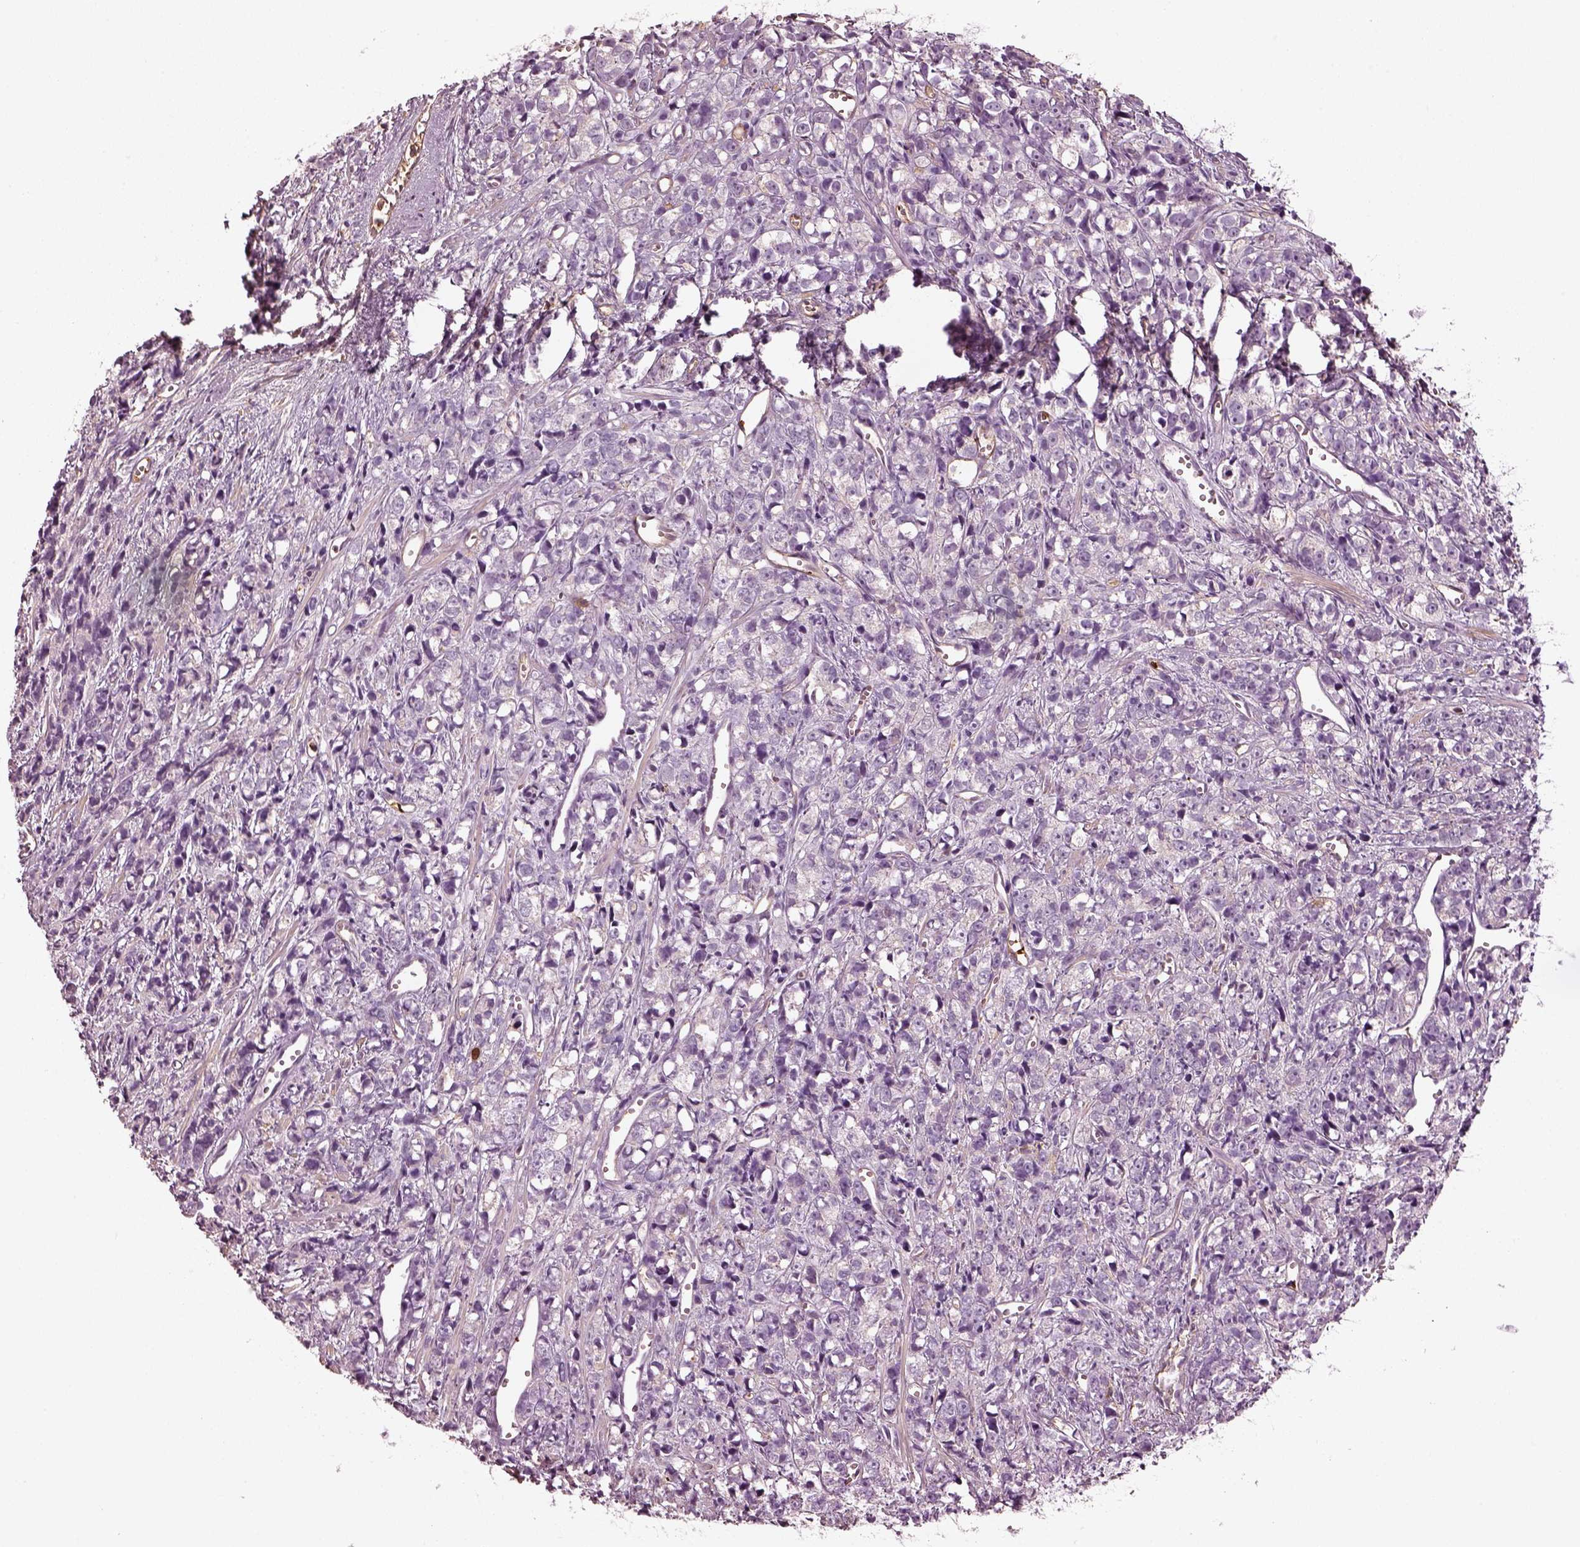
{"staining": {"intensity": "negative", "quantity": "none", "location": "none"}, "tissue": "prostate cancer", "cell_type": "Tumor cells", "image_type": "cancer", "snomed": [{"axis": "morphology", "description": "Adenocarcinoma, High grade"}, {"axis": "topography", "description": "Prostate"}], "caption": "Tumor cells show no significant protein staining in prostate adenocarcinoma (high-grade).", "gene": "ZYX", "patient": {"sex": "male", "age": 77}}